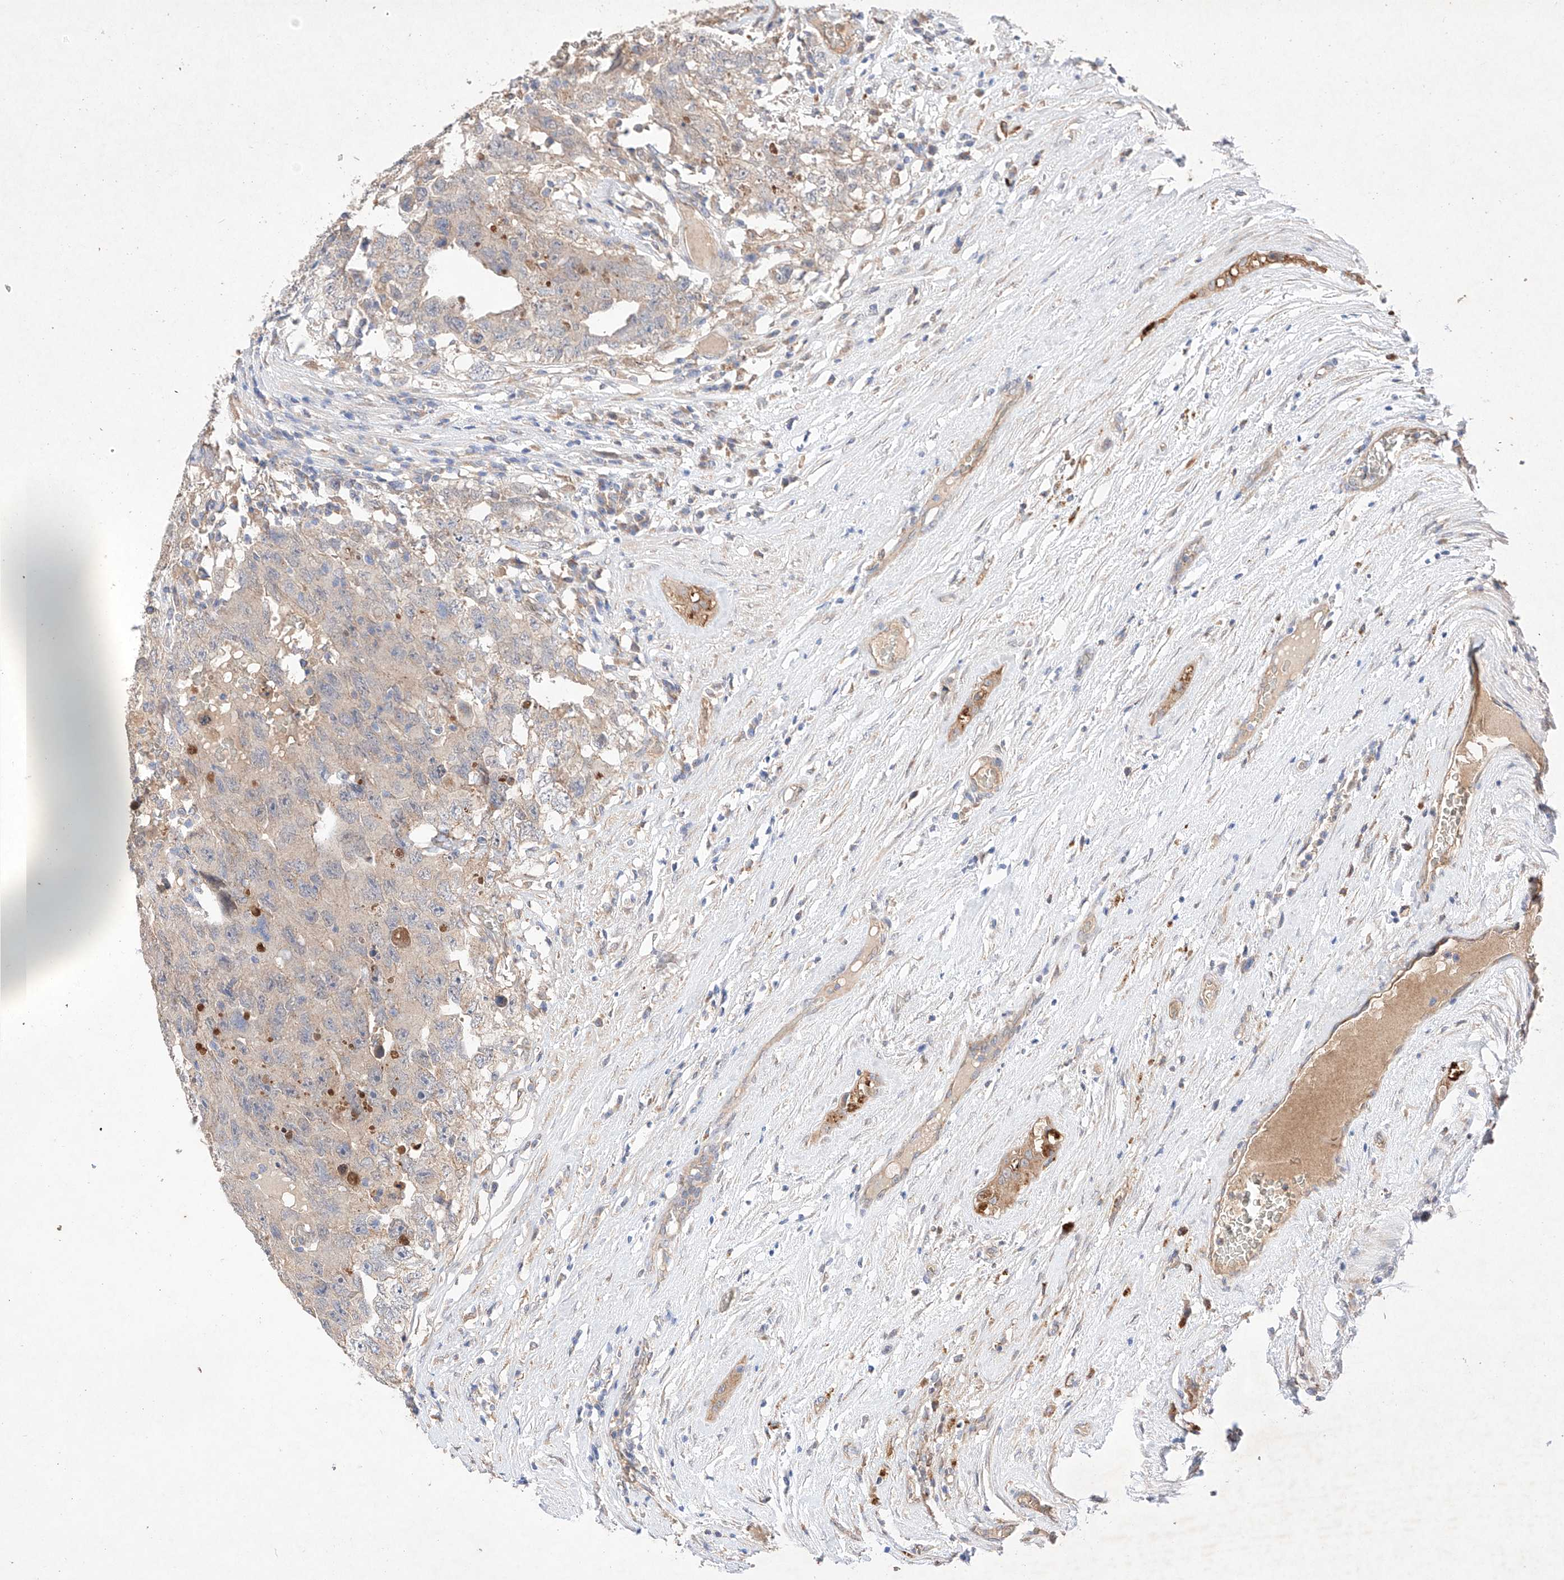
{"staining": {"intensity": "negative", "quantity": "none", "location": "none"}, "tissue": "testis cancer", "cell_type": "Tumor cells", "image_type": "cancer", "snomed": [{"axis": "morphology", "description": "Carcinoma, Embryonal, NOS"}, {"axis": "topography", "description": "Testis"}], "caption": "This is a photomicrograph of IHC staining of testis cancer (embryonal carcinoma), which shows no positivity in tumor cells.", "gene": "C6orf62", "patient": {"sex": "male", "age": 26}}